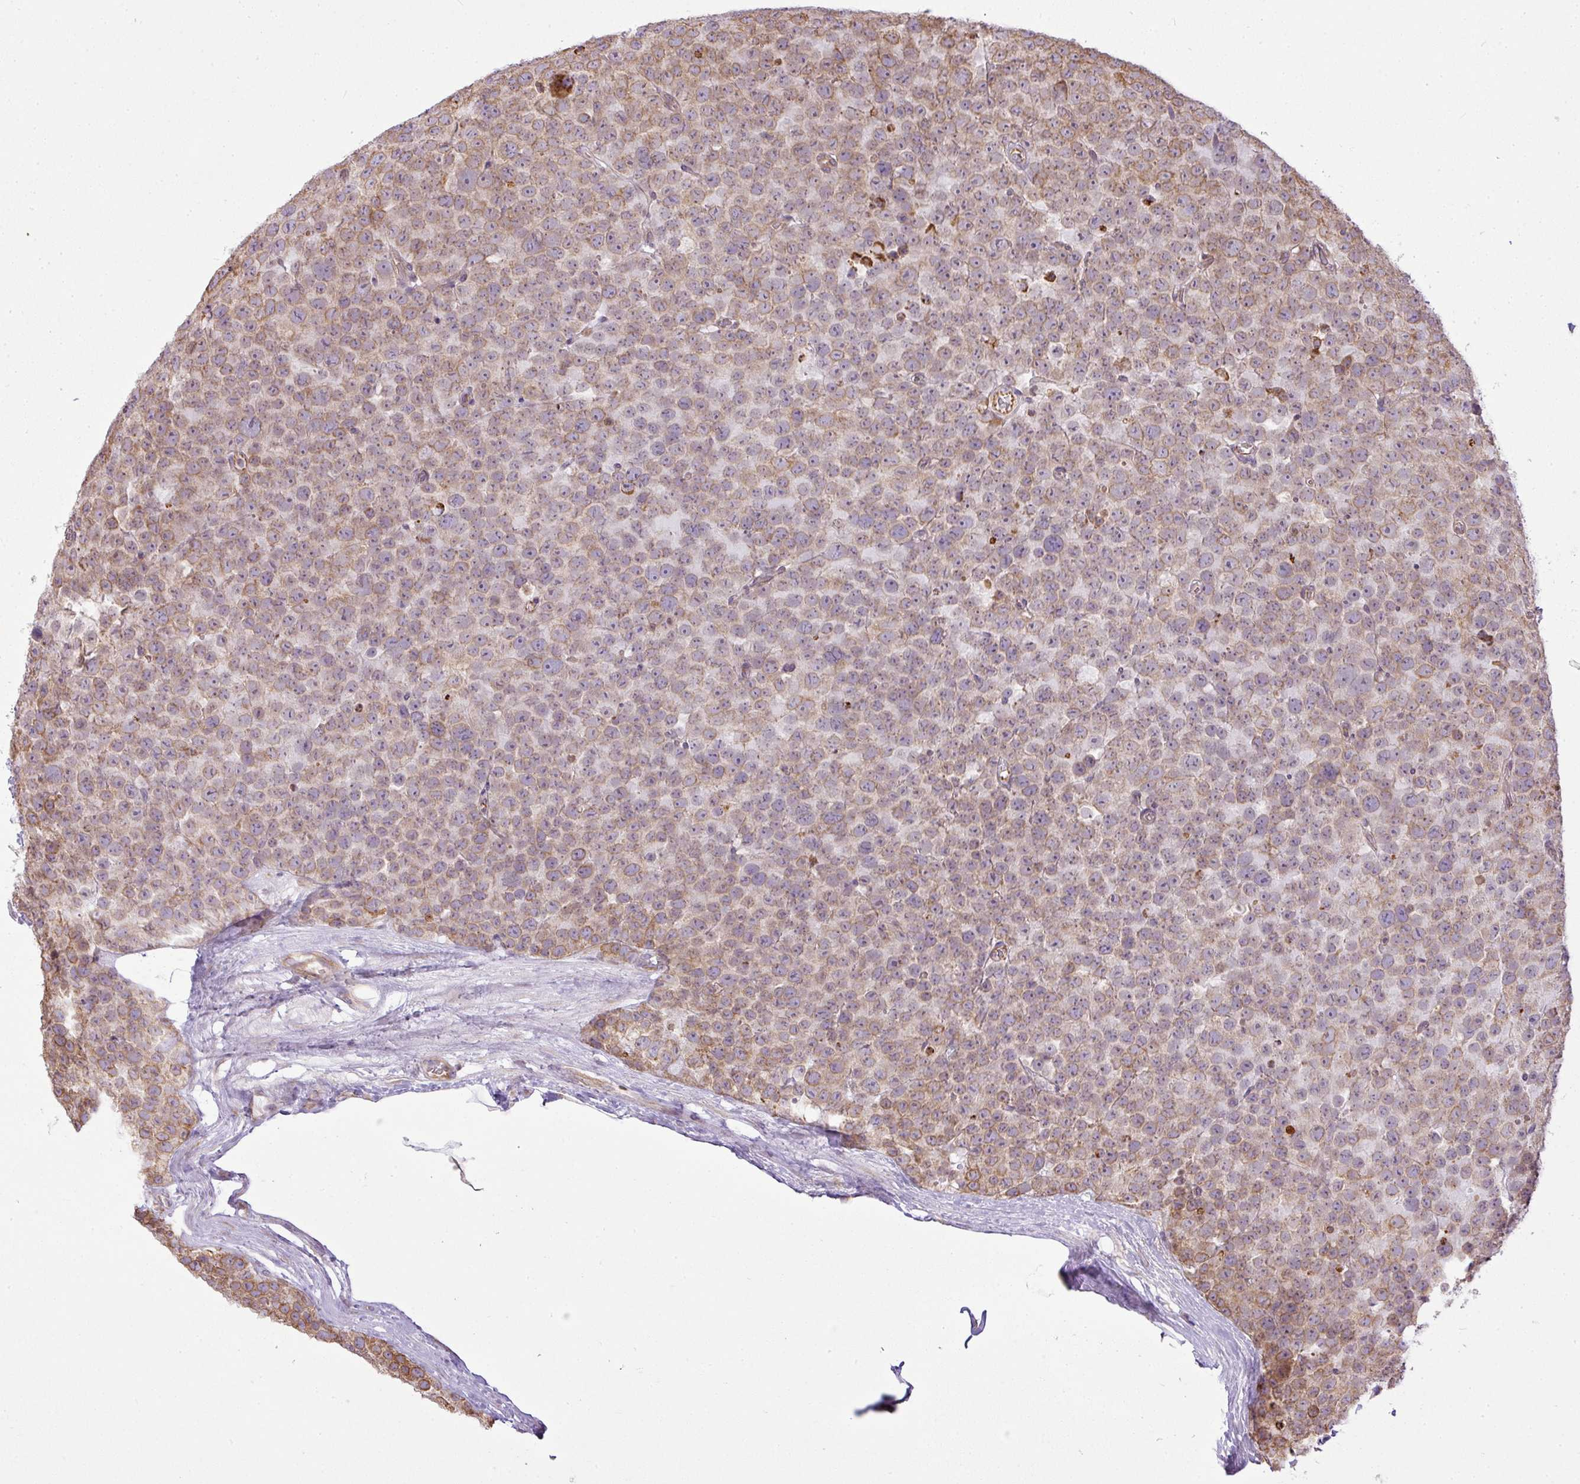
{"staining": {"intensity": "weak", "quantity": ">75%", "location": "cytoplasmic/membranous"}, "tissue": "testis cancer", "cell_type": "Tumor cells", "image_type": "cancer", "snomed": [{"axis": "morphology", "description": "Seminoma, NOS"}, {"axis": "topography", "description": "Testis"}], "caption": "Human testis cancer stained with a brown dye reveals weak cytoplasmic/membranous positive positivity in approximately >75% of tumor cells.", "gene": "COX18", "patient": {"sex": "male", "age": 71}}